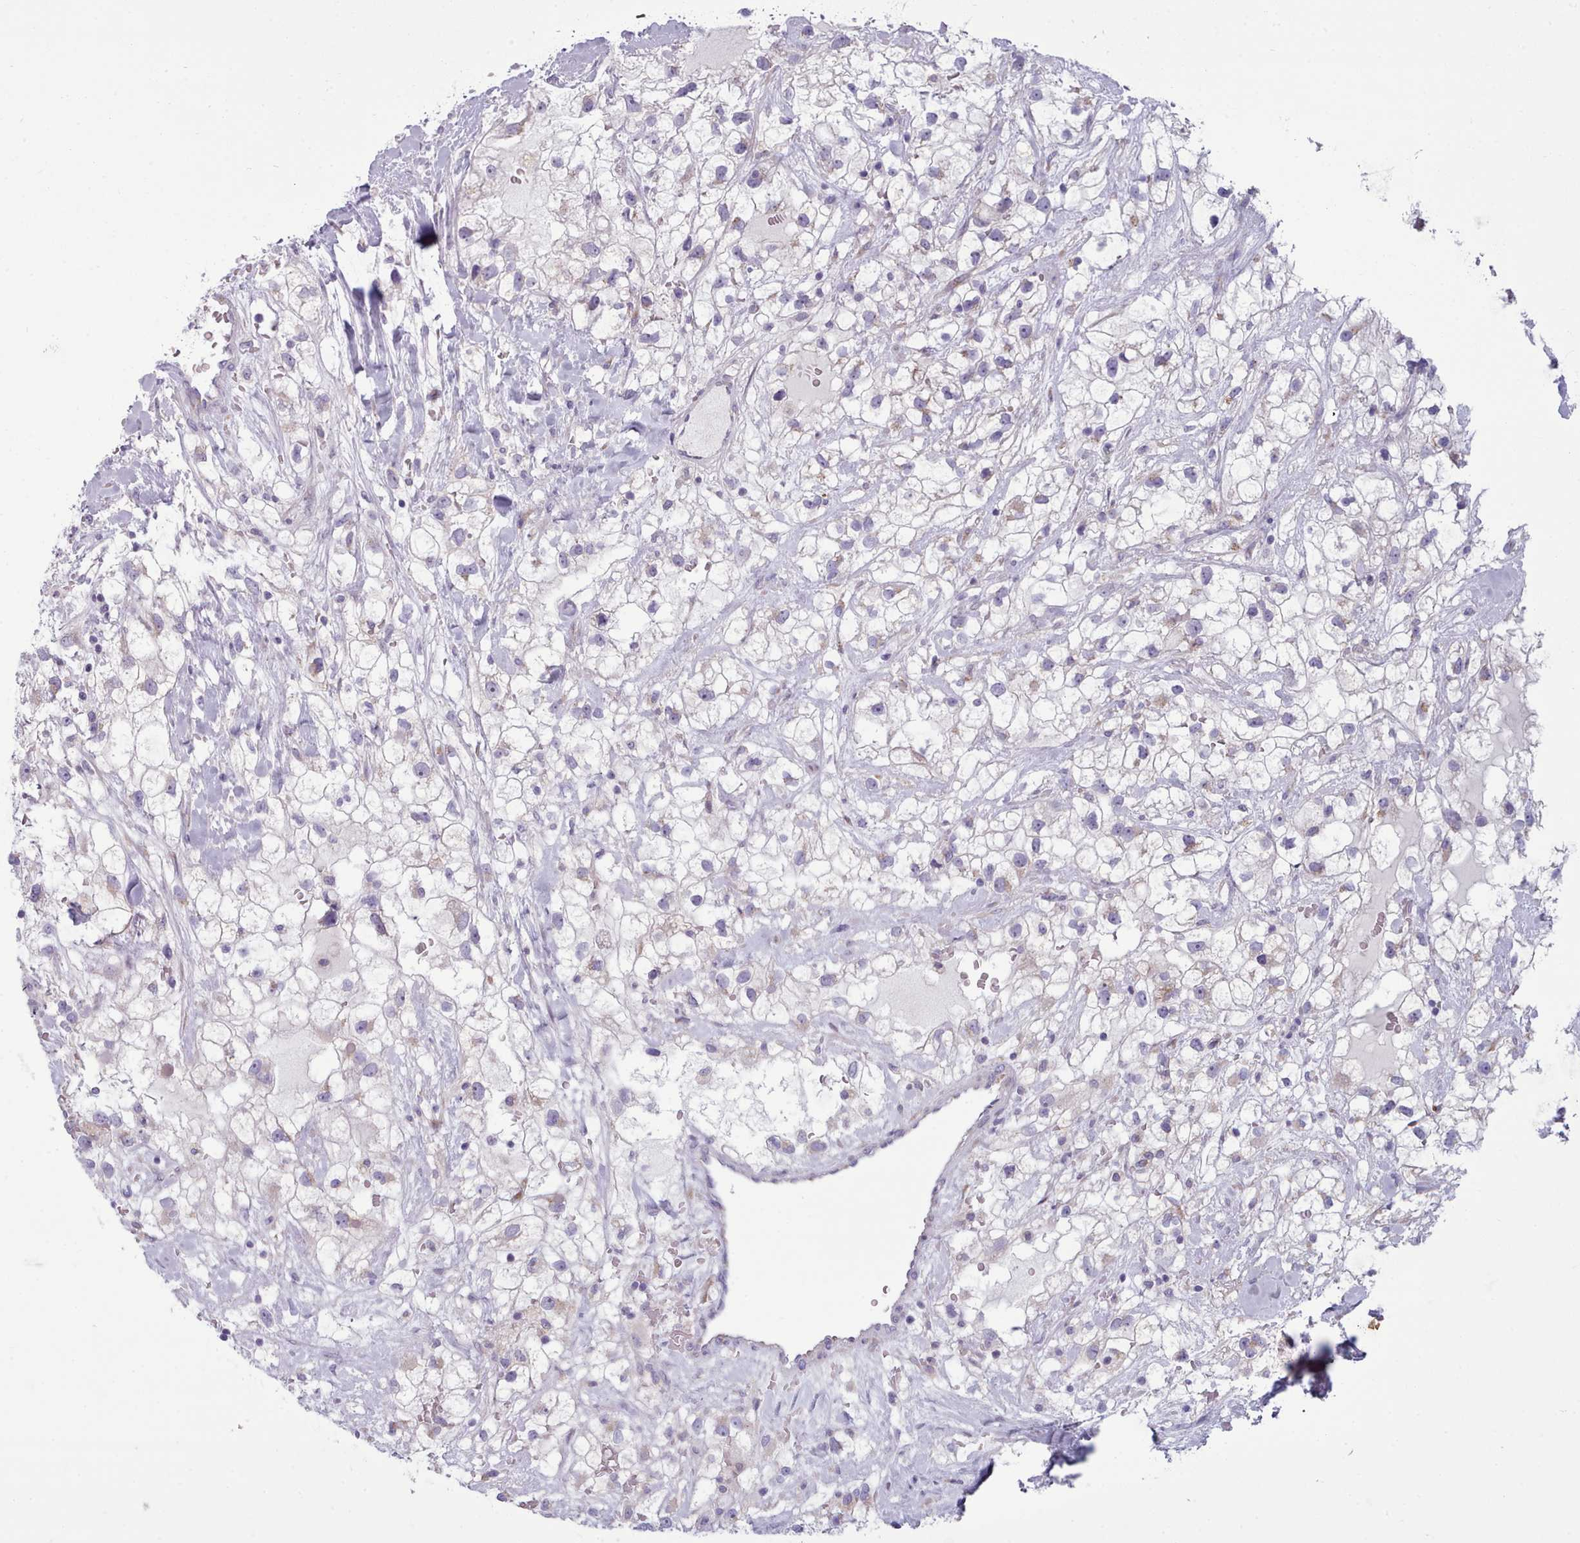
{"staining": {"intensity": "negative", "quantity": "none", "location": "none"}, "tissue": "renal cancer", "cell_type": "Tumor cells", "image_type": "cancer", "snomed": [{"axis": "morphology", "description": "Adenocarcinoma, NOS"}, {"axis": "topography", "description": "Kidney"}], "caption": "Tumor cells show no significant positivity in renal cancer. (Brightfield microscopy of DAB immunohistochemistry (IHC) at high magnification).", "gene": "MYRFL", "patient": {"sex": "male", "age": 59}}